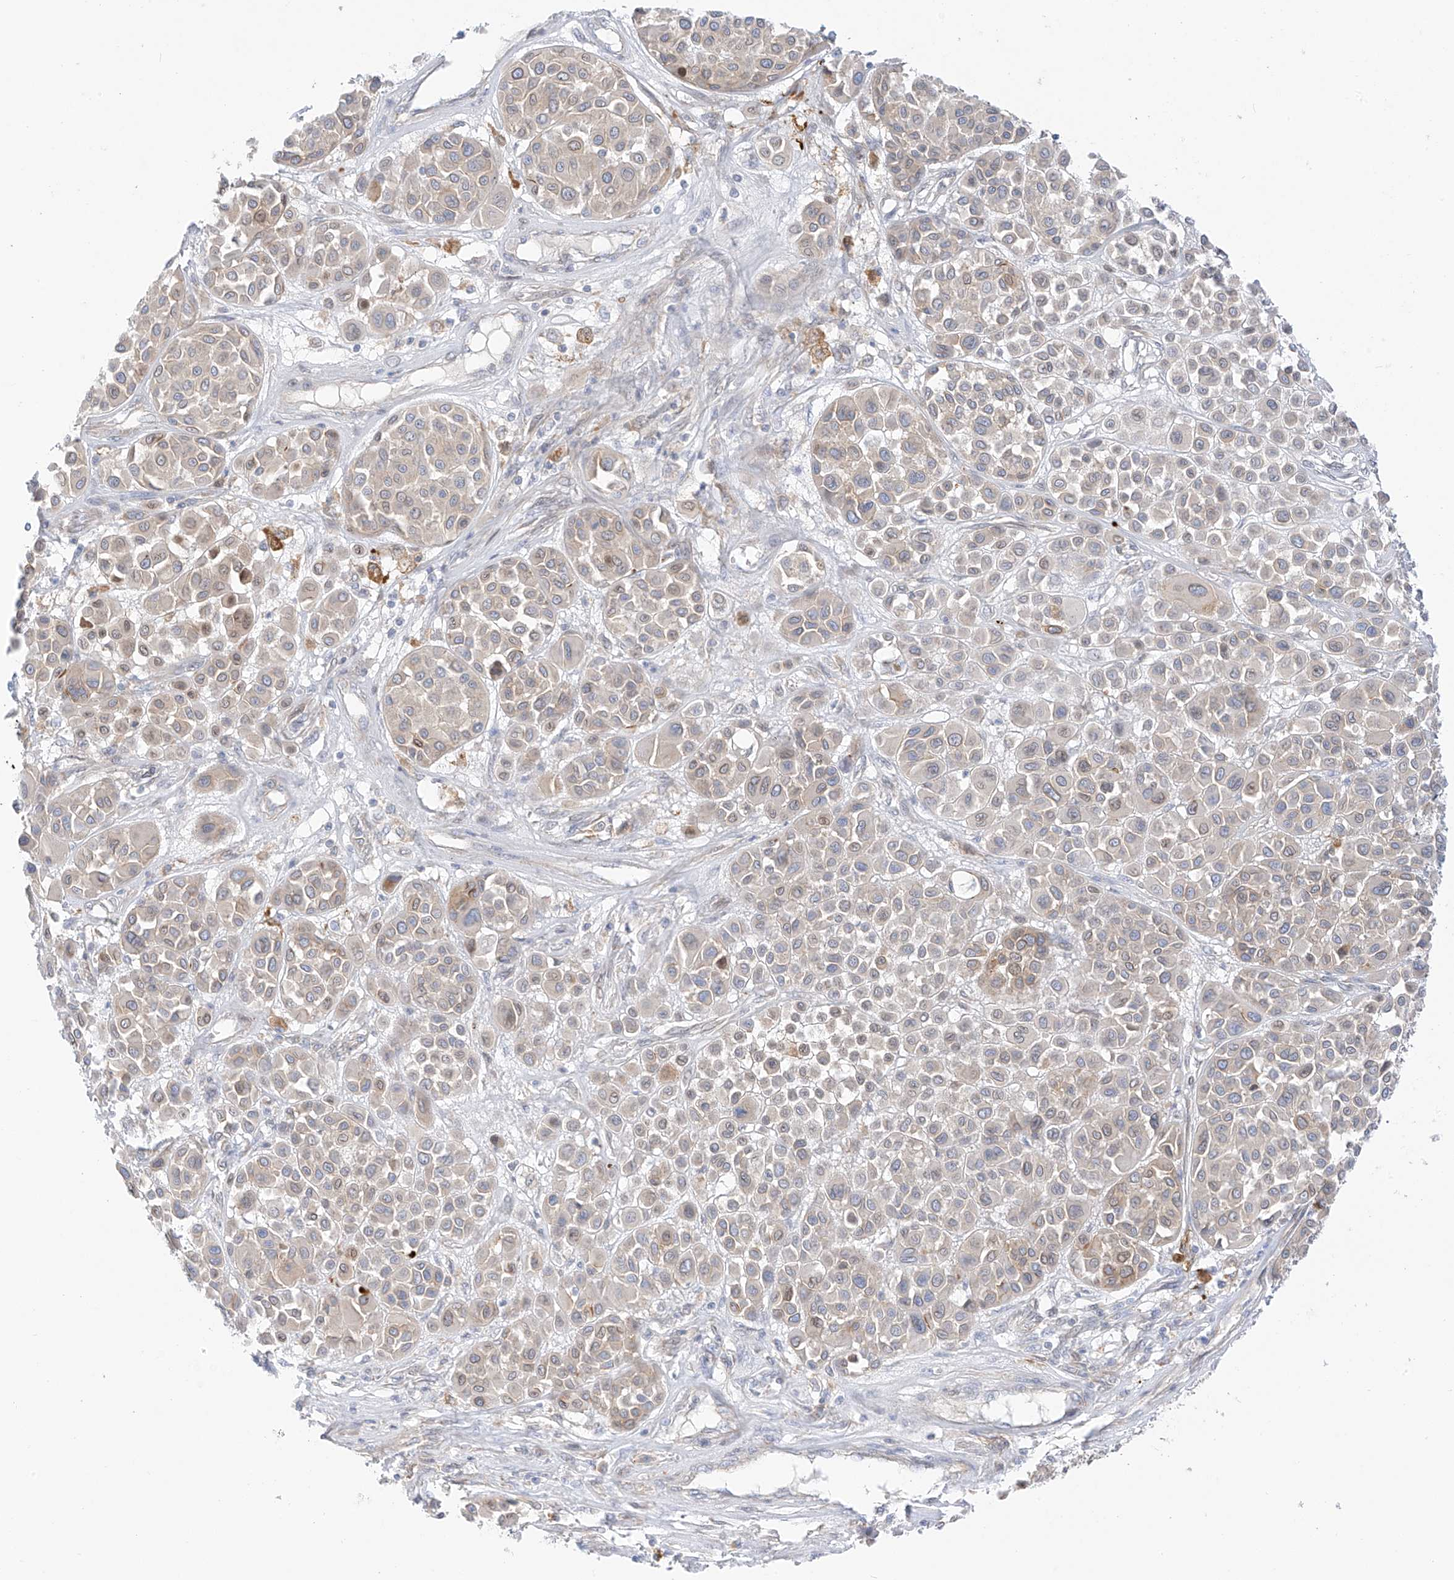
{"staining": {"intensity": "weak", "quantity": "<25%", "location": "cytoplasmic/membranous"}, "tissue": "melanoma", "cell_type": "Tumor cells", "image_type": "cancer", "snomed": [{"axis": "morphology", "description": "Malignant melanoma, Metastatic site"}, {"axis": "topography", "description": "Soft tissue"}], "caption": "The IHC histopathology image has no significant expression in tumor cells of melanoma tissue.", "gene": "PCYOX1", "patient": {"sex": "male", "age": 41}}